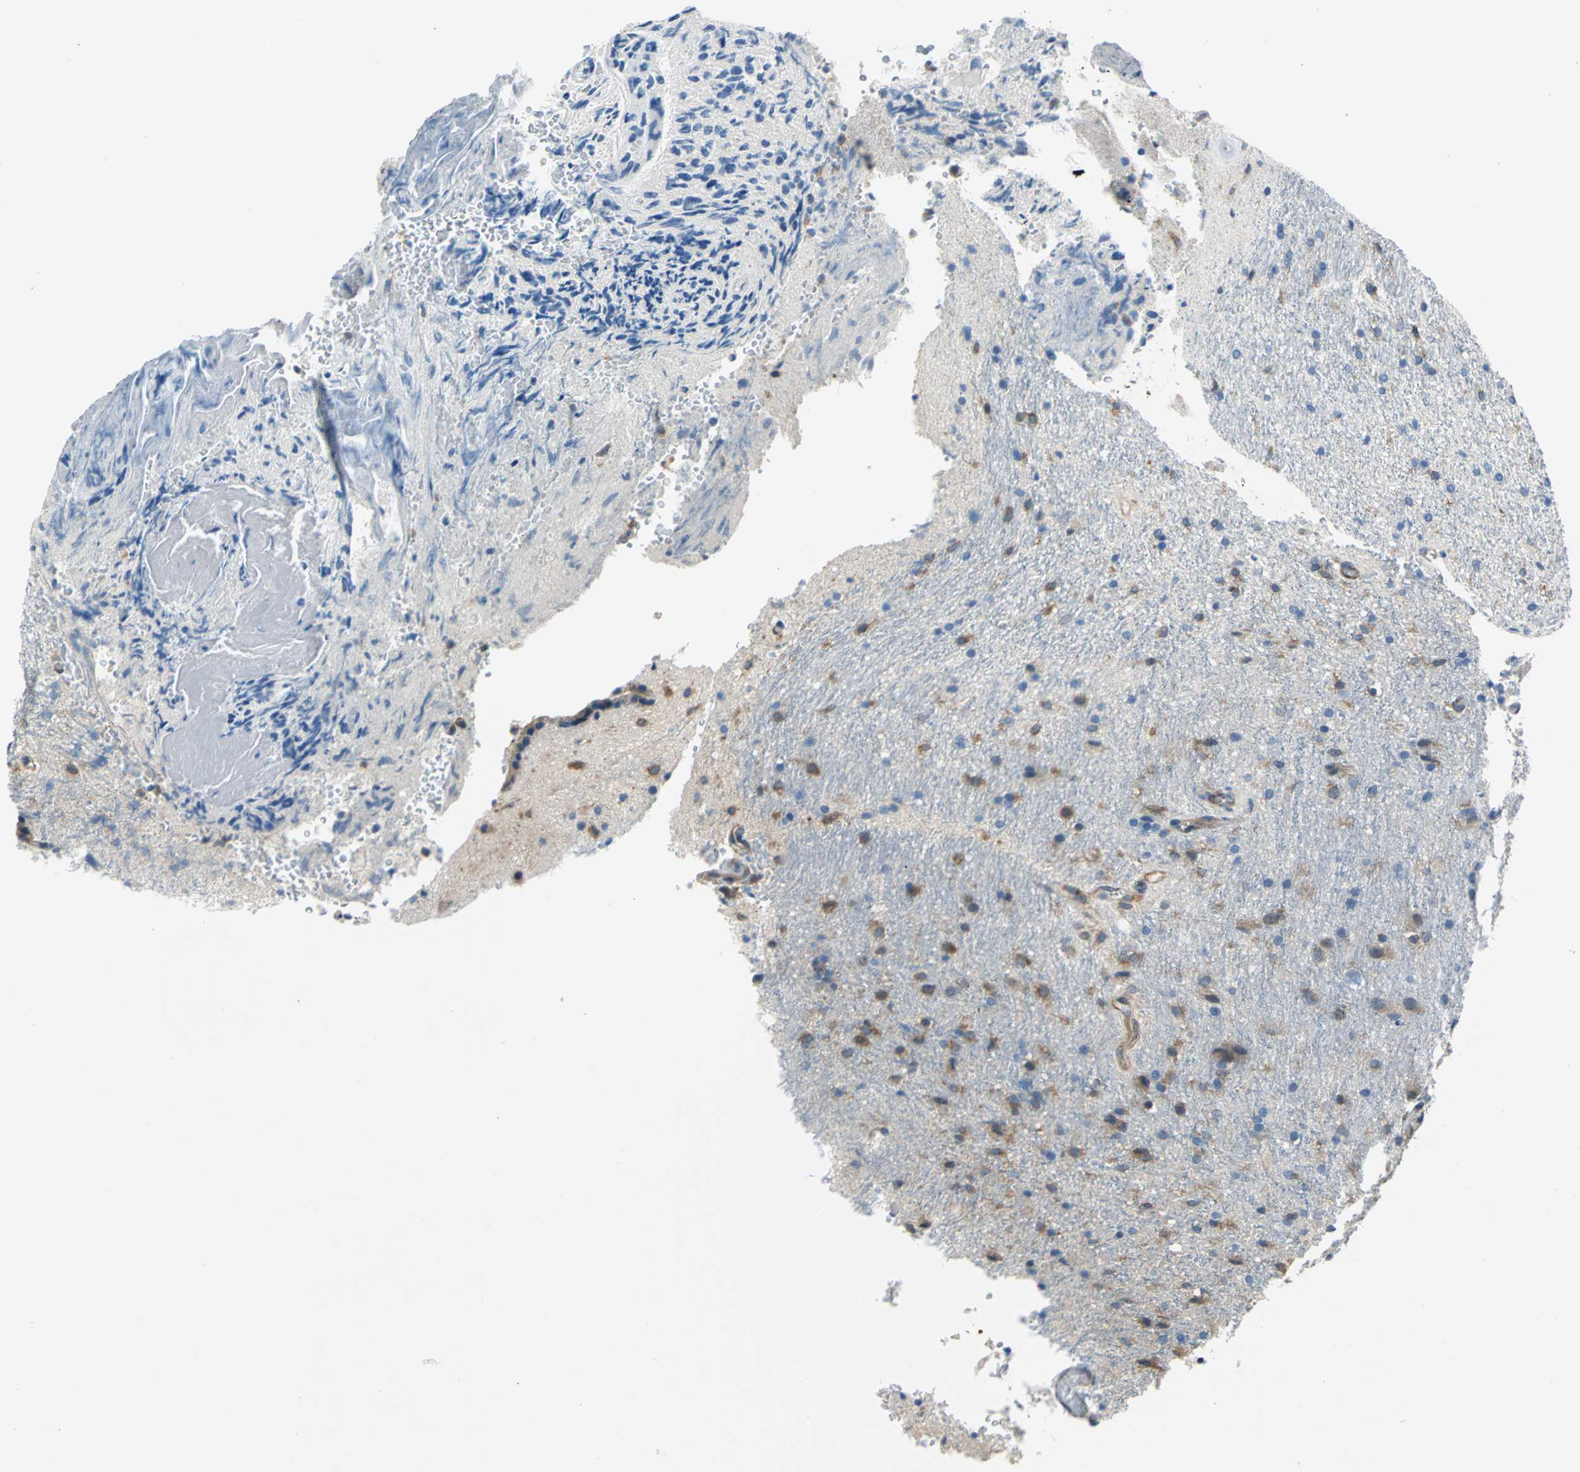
{"staining": {"intensity": "moderate", "quantity": "25%-75%", "location": "cytoplasmic/membranous"}, "tissue": "glioma", "cell_type": "Tumor cells", "image_type": "cancer", "snomed": [{"axis": "morphology", "description": "Normal tissue, NOS"}, {"axis": "morphology", "description": "Glioma, malignant, High grade"}, {"axis": "topography", "description": "Cerebral cortex"}], "caption": "Glioma stained with a brown dye displays moderate cytoplasmic/membranous positive positivity in approximately 25%-75% of tumor cells.", "gene": "TRIM25", "patient": {"sex": "male", "age": 56}}